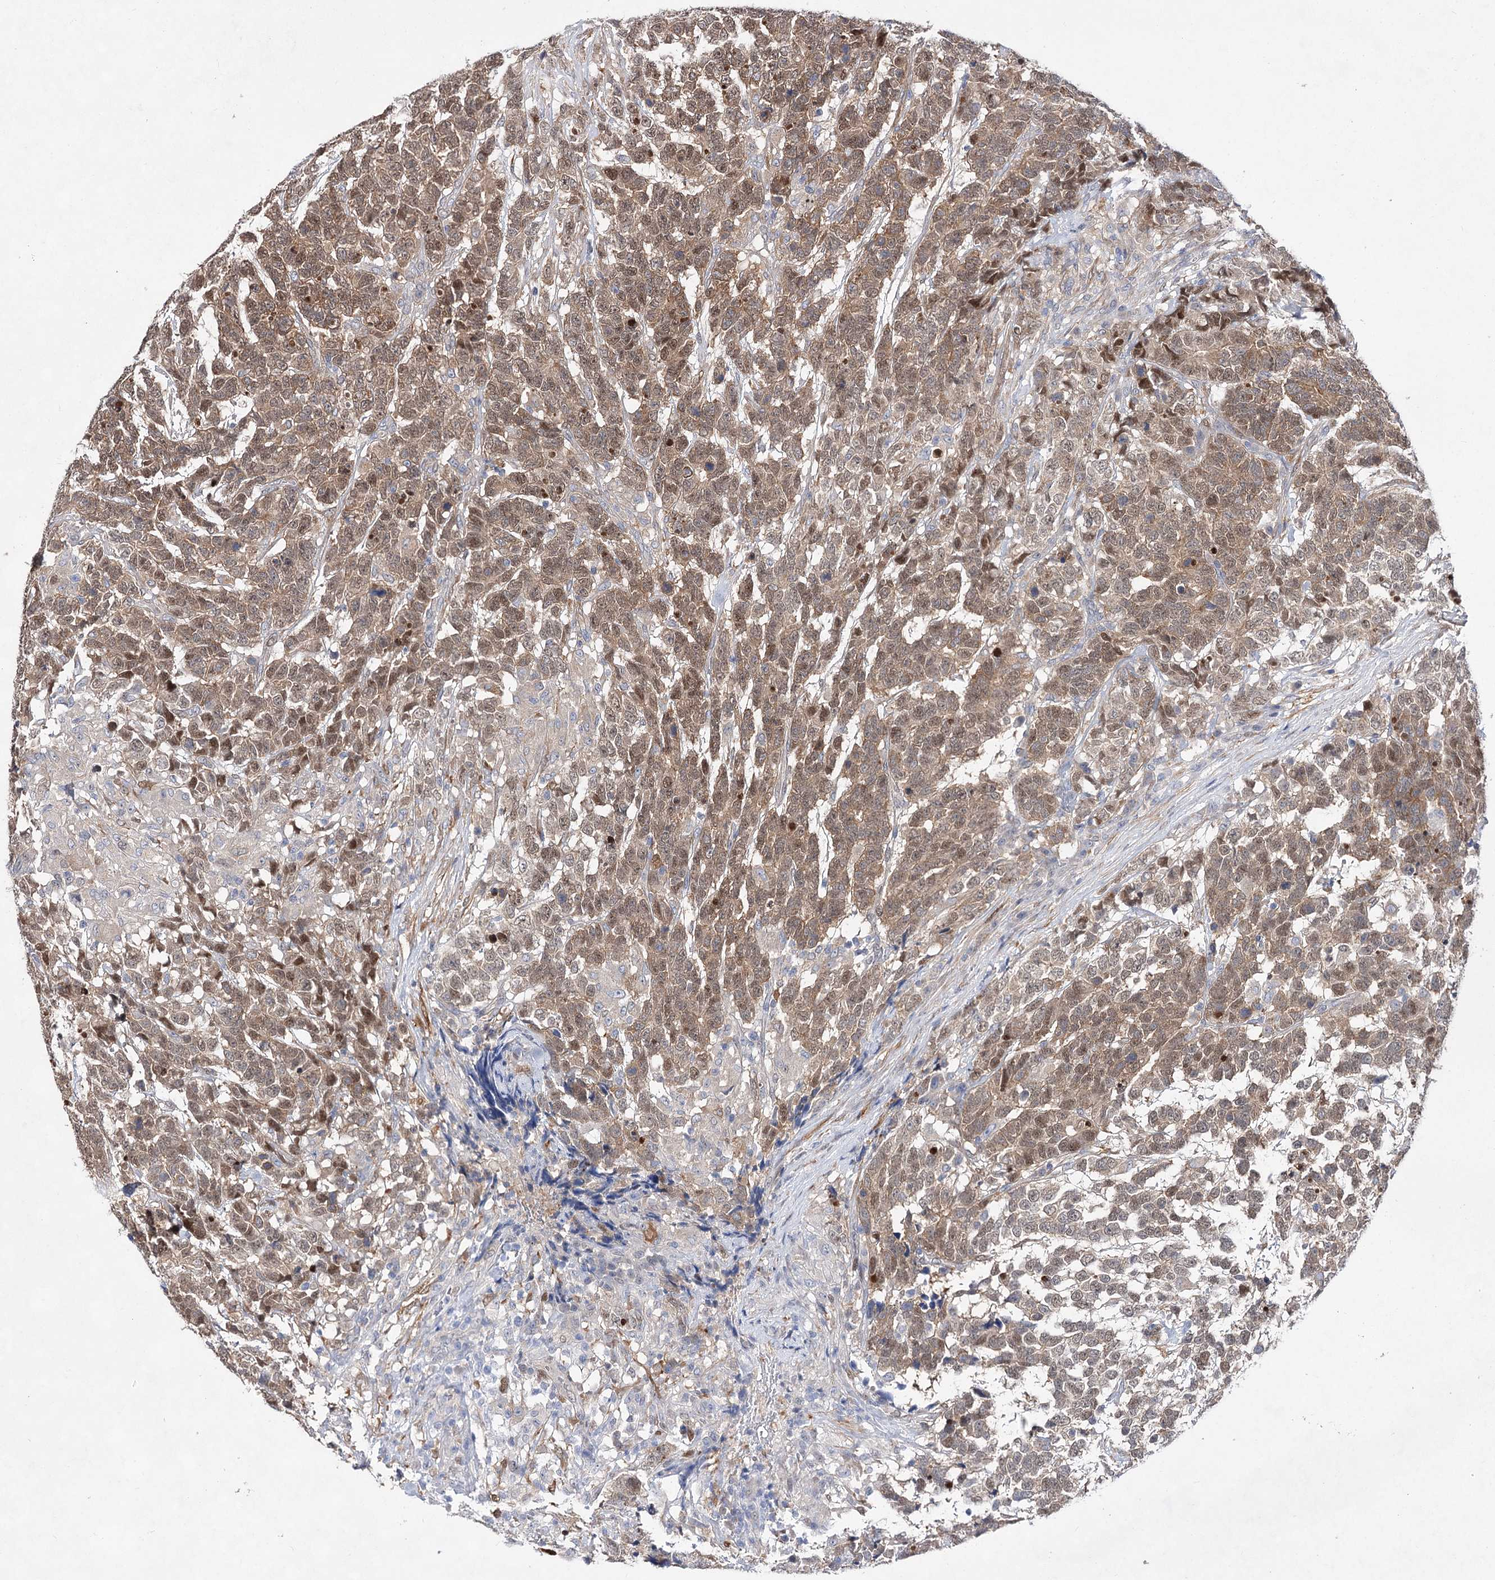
{"staining": {"intensity": "moderate", "quantity": ">75%", "location": "cytoplasmic/membranous,nuclear"}, "tissue": "testis cancer", "cell_type": "Tumor cells", "image_type": "cancer", "snomed": [{"axis": "morphology", "description": "Carcinoma, Embryonal, NOS"}, {"axis": "topography", "description": "Testis"}], "caption": "Embryonal carcinoma (testis) tissue shows moderate cytoplasmic/membranous and nuclear staining in about >75% of tumor cells", "gene": "UGDH", "patient": {"sex": "male", "age": 26}}